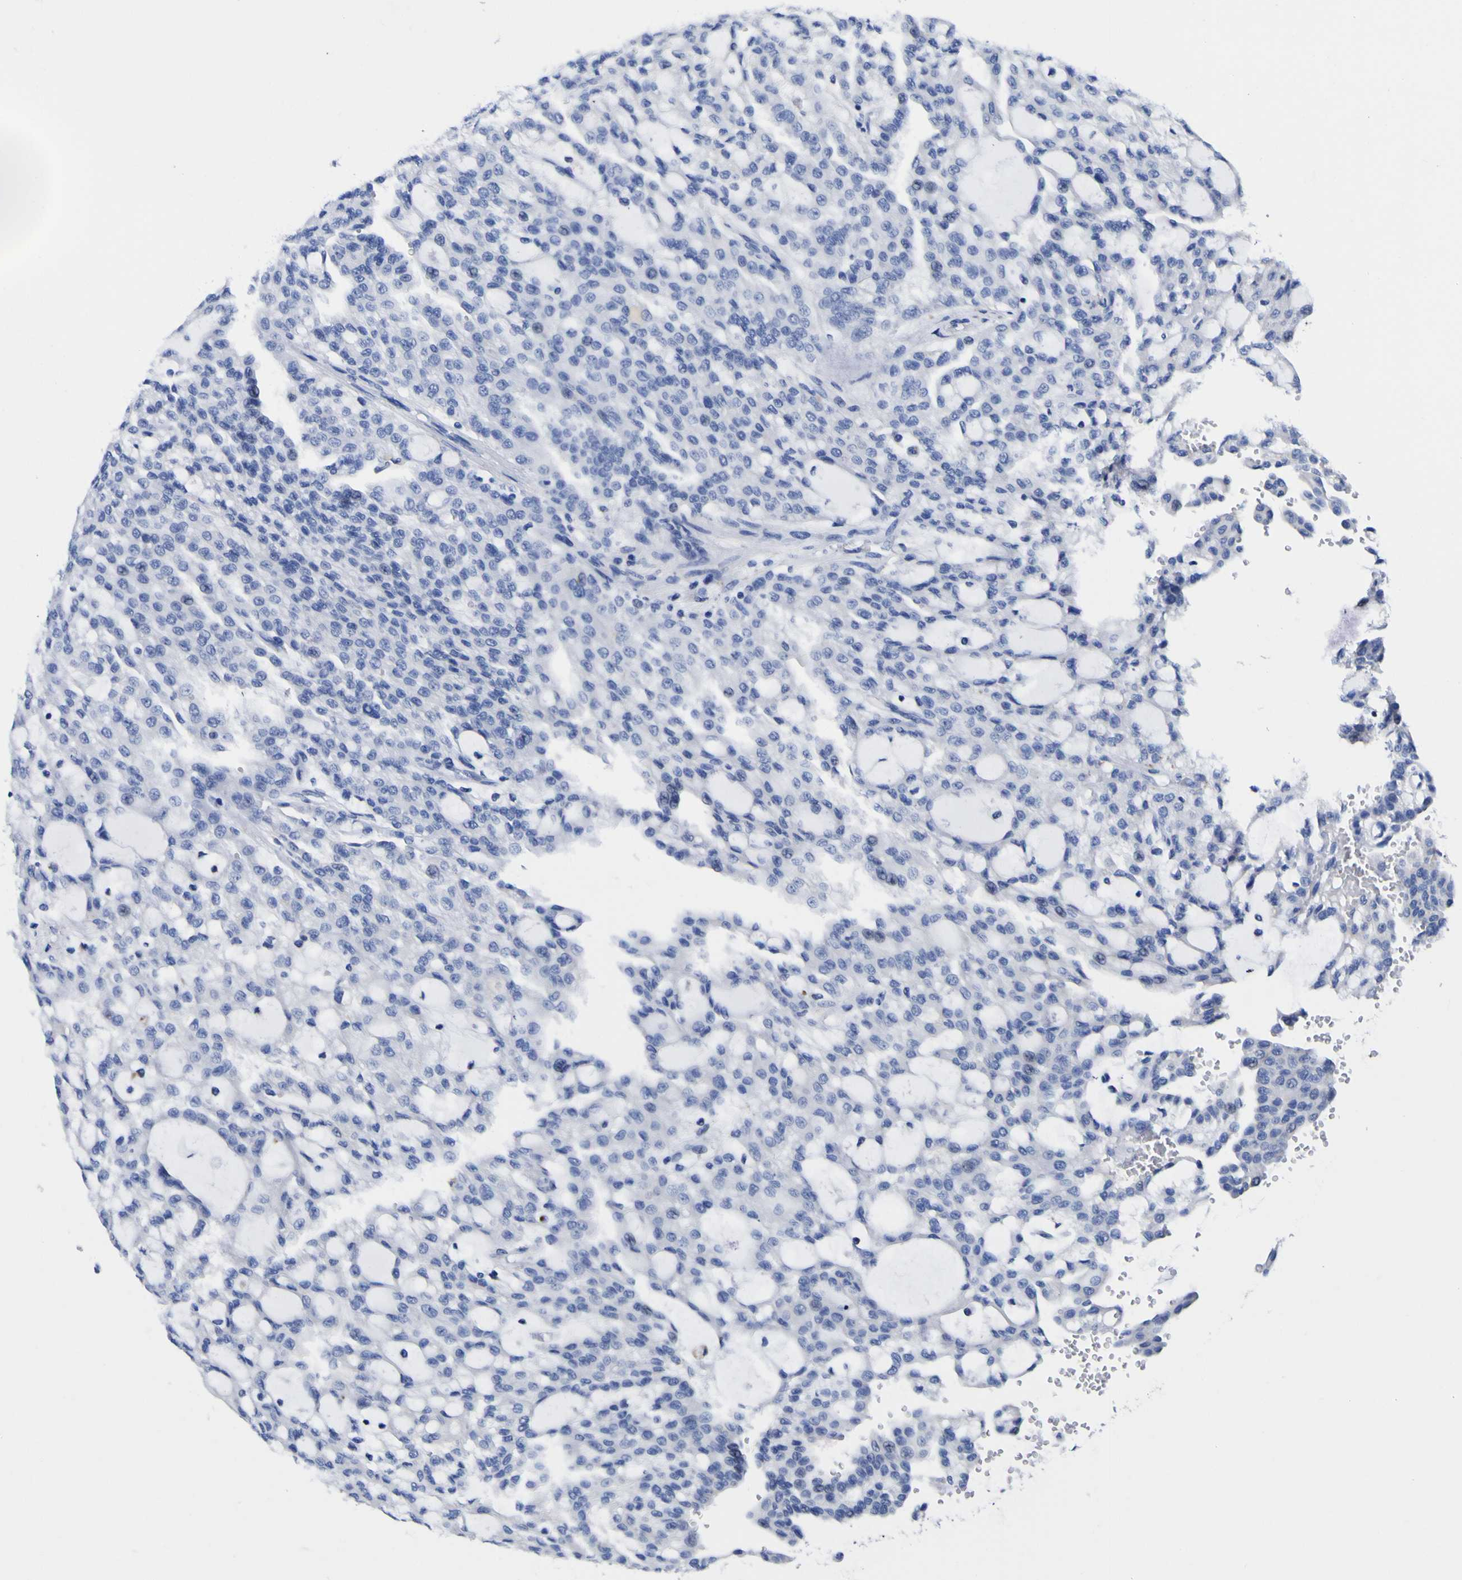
{"staining": {"intensity": "negative", "quantity": "none", "location": "none"}, "tissue": "renal cancer", "cell_type": "Tumor cells", "image_type": "cancer", "snomed": [{"axis": "morphology", "description": "Adenocarcinoma, NOS"}, {"axis": "topography", "description": "Kidney"}], "caption": "DAB immunohistochemical staining of renal cancer (adenocarcinoma) demonstrates no significant positivity in tumor cells. (IHC, brightfield microscopy, high magnification).", "gene": "HLA-DQA1", "patient": {"sex": "male", "age": 63}}